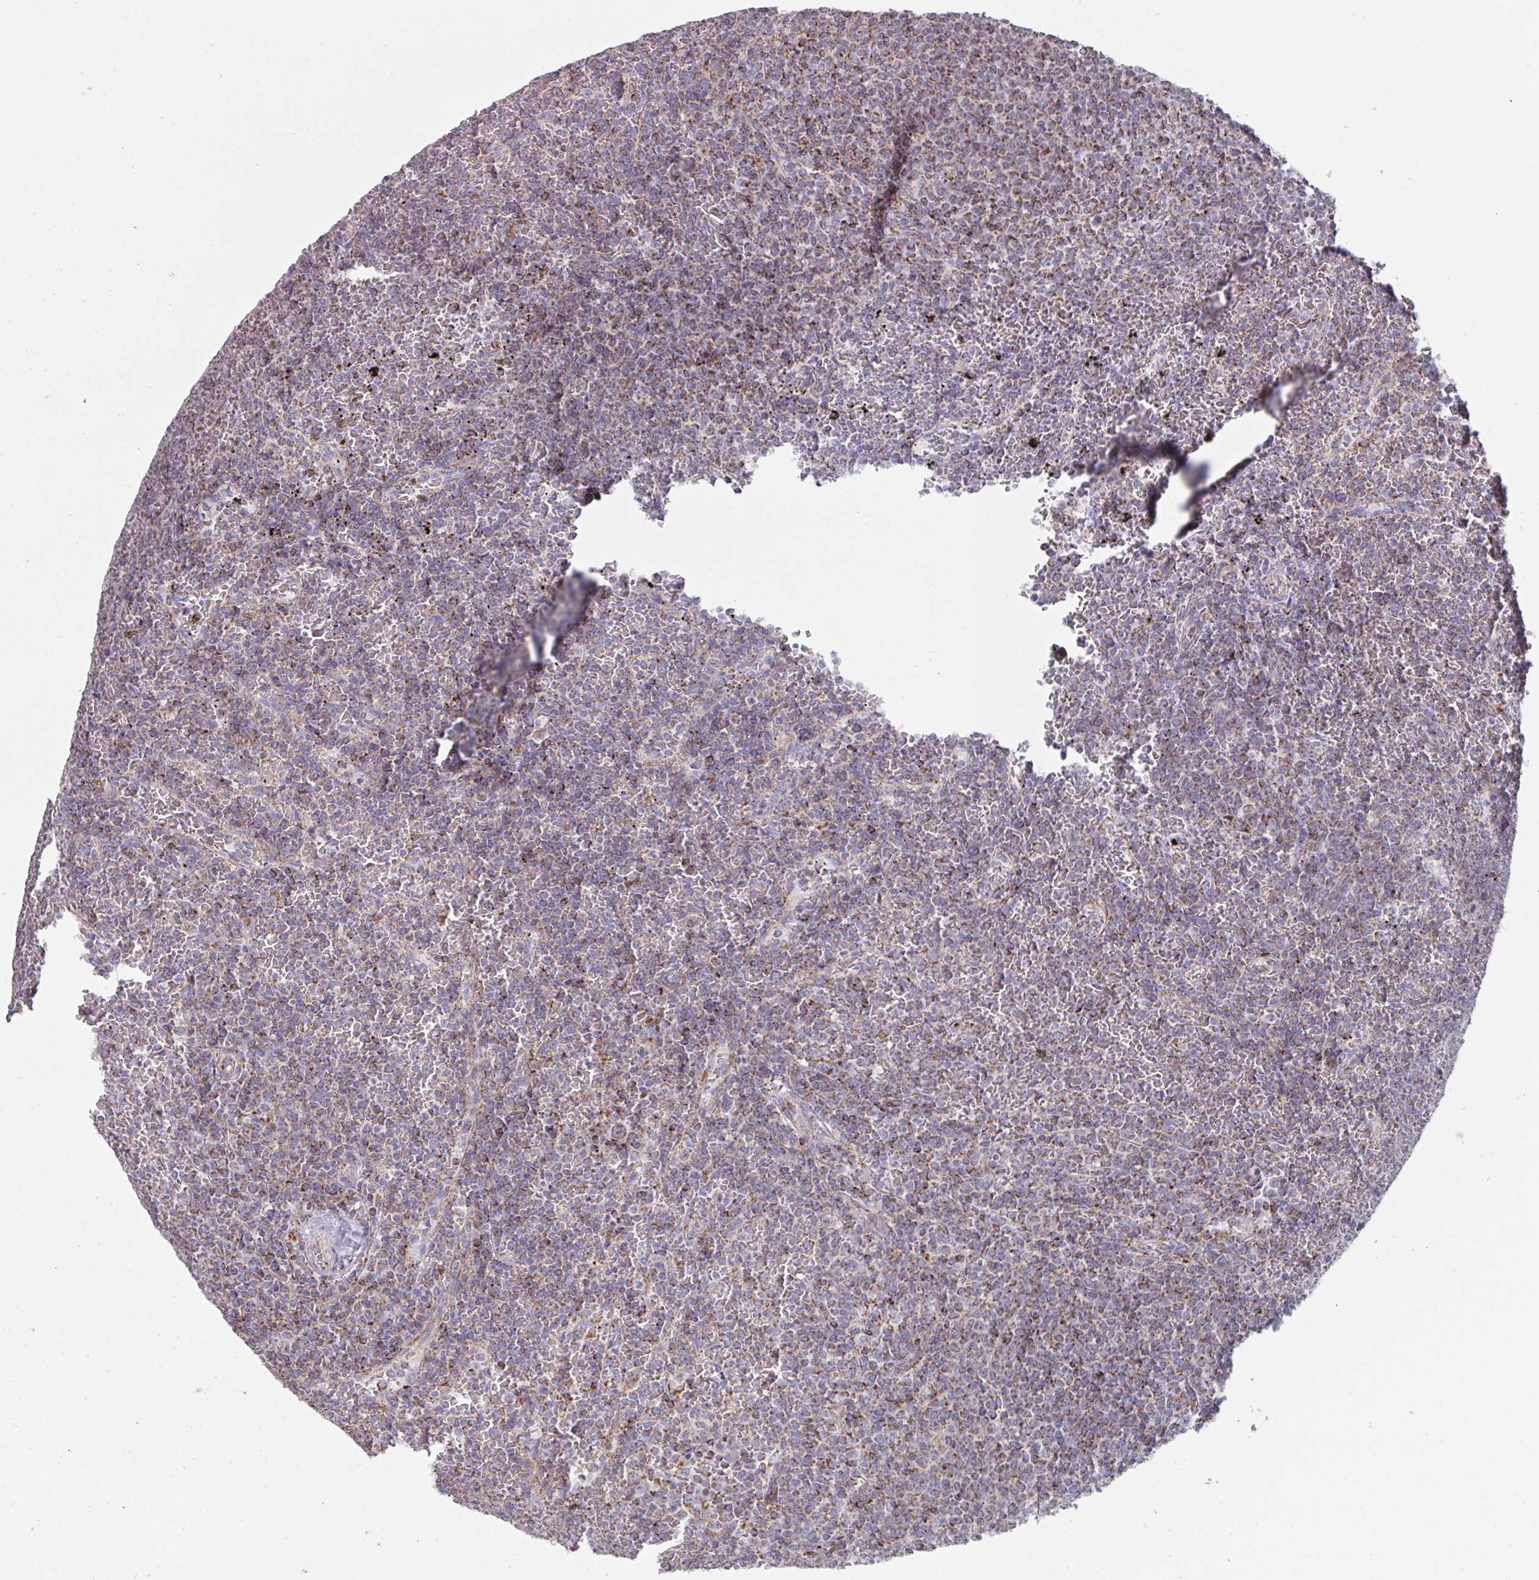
{"staining": {"intensity": "moderate", "quantity": "25%-75%", "location": "cytoplasmic/membranous"}, "tissue": "lymphoma", "cell_type": "Tumor cells", "image_type": "cancer", "snomed": [{"axis": "morphology", "description": "Malignant lymphoma, non-Hodgkin's type, Low grade"}, {"axis": "topography", "description": "Spleen"}], "caption": "DAB immunohistochemical staining of human lymphoma demonstrates moderate cytoplasmic/membranous protein staining in about 25%-75% of tumor cells.", "gene": "MICOS10", "patient": {"sex": "female", "age": 77}}